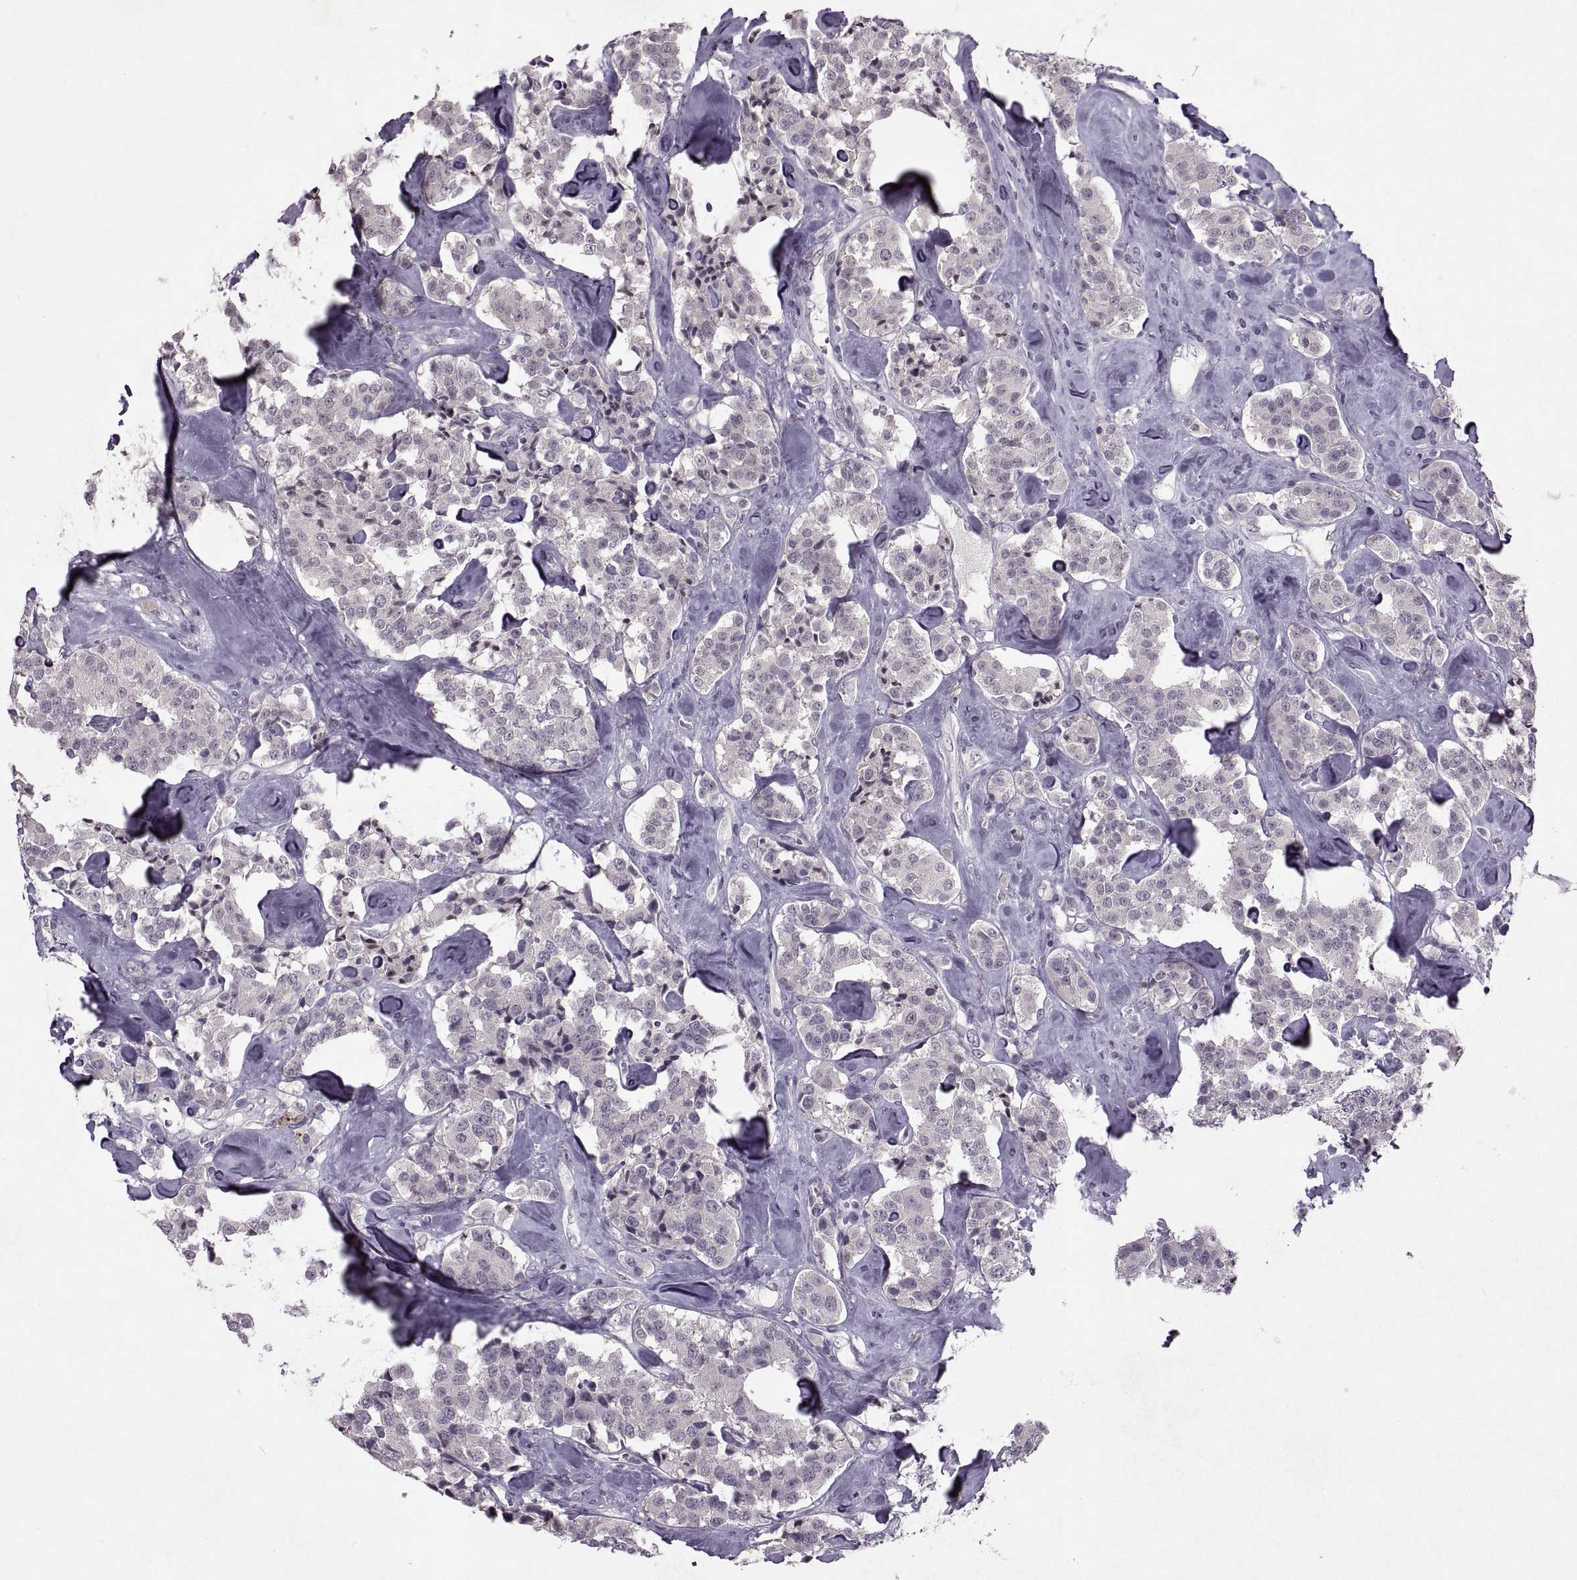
{"staining": {"intensity": "weak", "quantity": "25%-75%", "location": "cytoplasmic/membranous"}, "tissue": "carcinoid", "cell_type": "Tumor cells", "image_type": "cancer", "snomed": [{"axis": "morphology", "description": "Carcinoid, malignant, NOS"}, {"axis": "topography", "description": "Pancreas"}], "caption": "Human carcinoid stained with a brown dye exhibits weak cytoplasmic/membranous positive positivity in about 25%-75% of tumor cells.", "gene": "MGAT4D", "patient": {"sex": "male", "age": 41}}